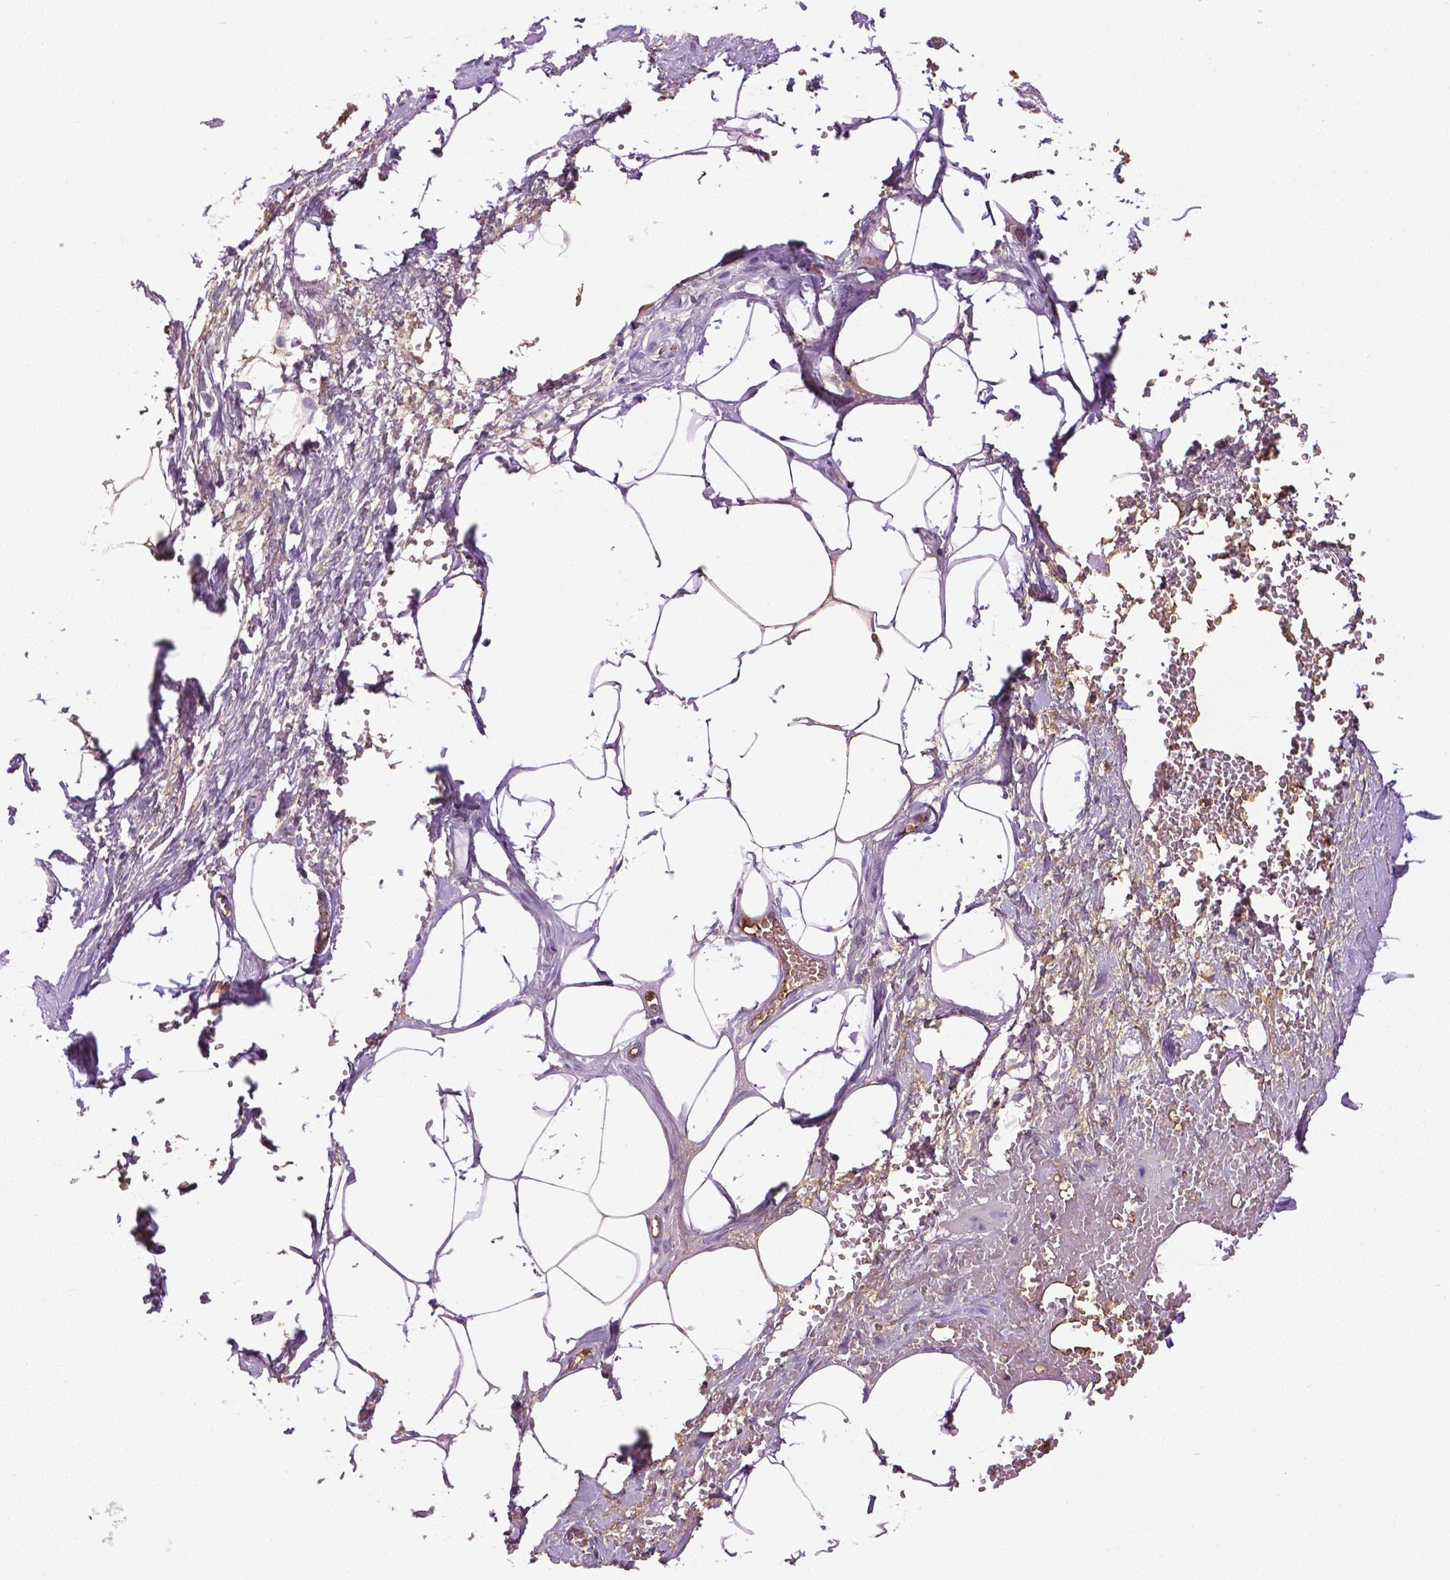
{"staining": {"intensity": "negative", "quantity": "none", "location": "none"}, "tissue": "adipose tissue", "cell_type": "Adipocytes", "image_type": "normal", "snomed": [{"axis": "morphology", "description": "Normal tissue, NOS"}, {"axis": "topography", "description": "Prostate"}, {"axis": "topography", "description": "Peripheral nerve tissue"}], "caption": "Adipocytes show no significant expression in normal adipose tissue. Nuclei are stained in blue.", "gene": "PTPN5", "patient": {"sex": "male", "age": 55}}